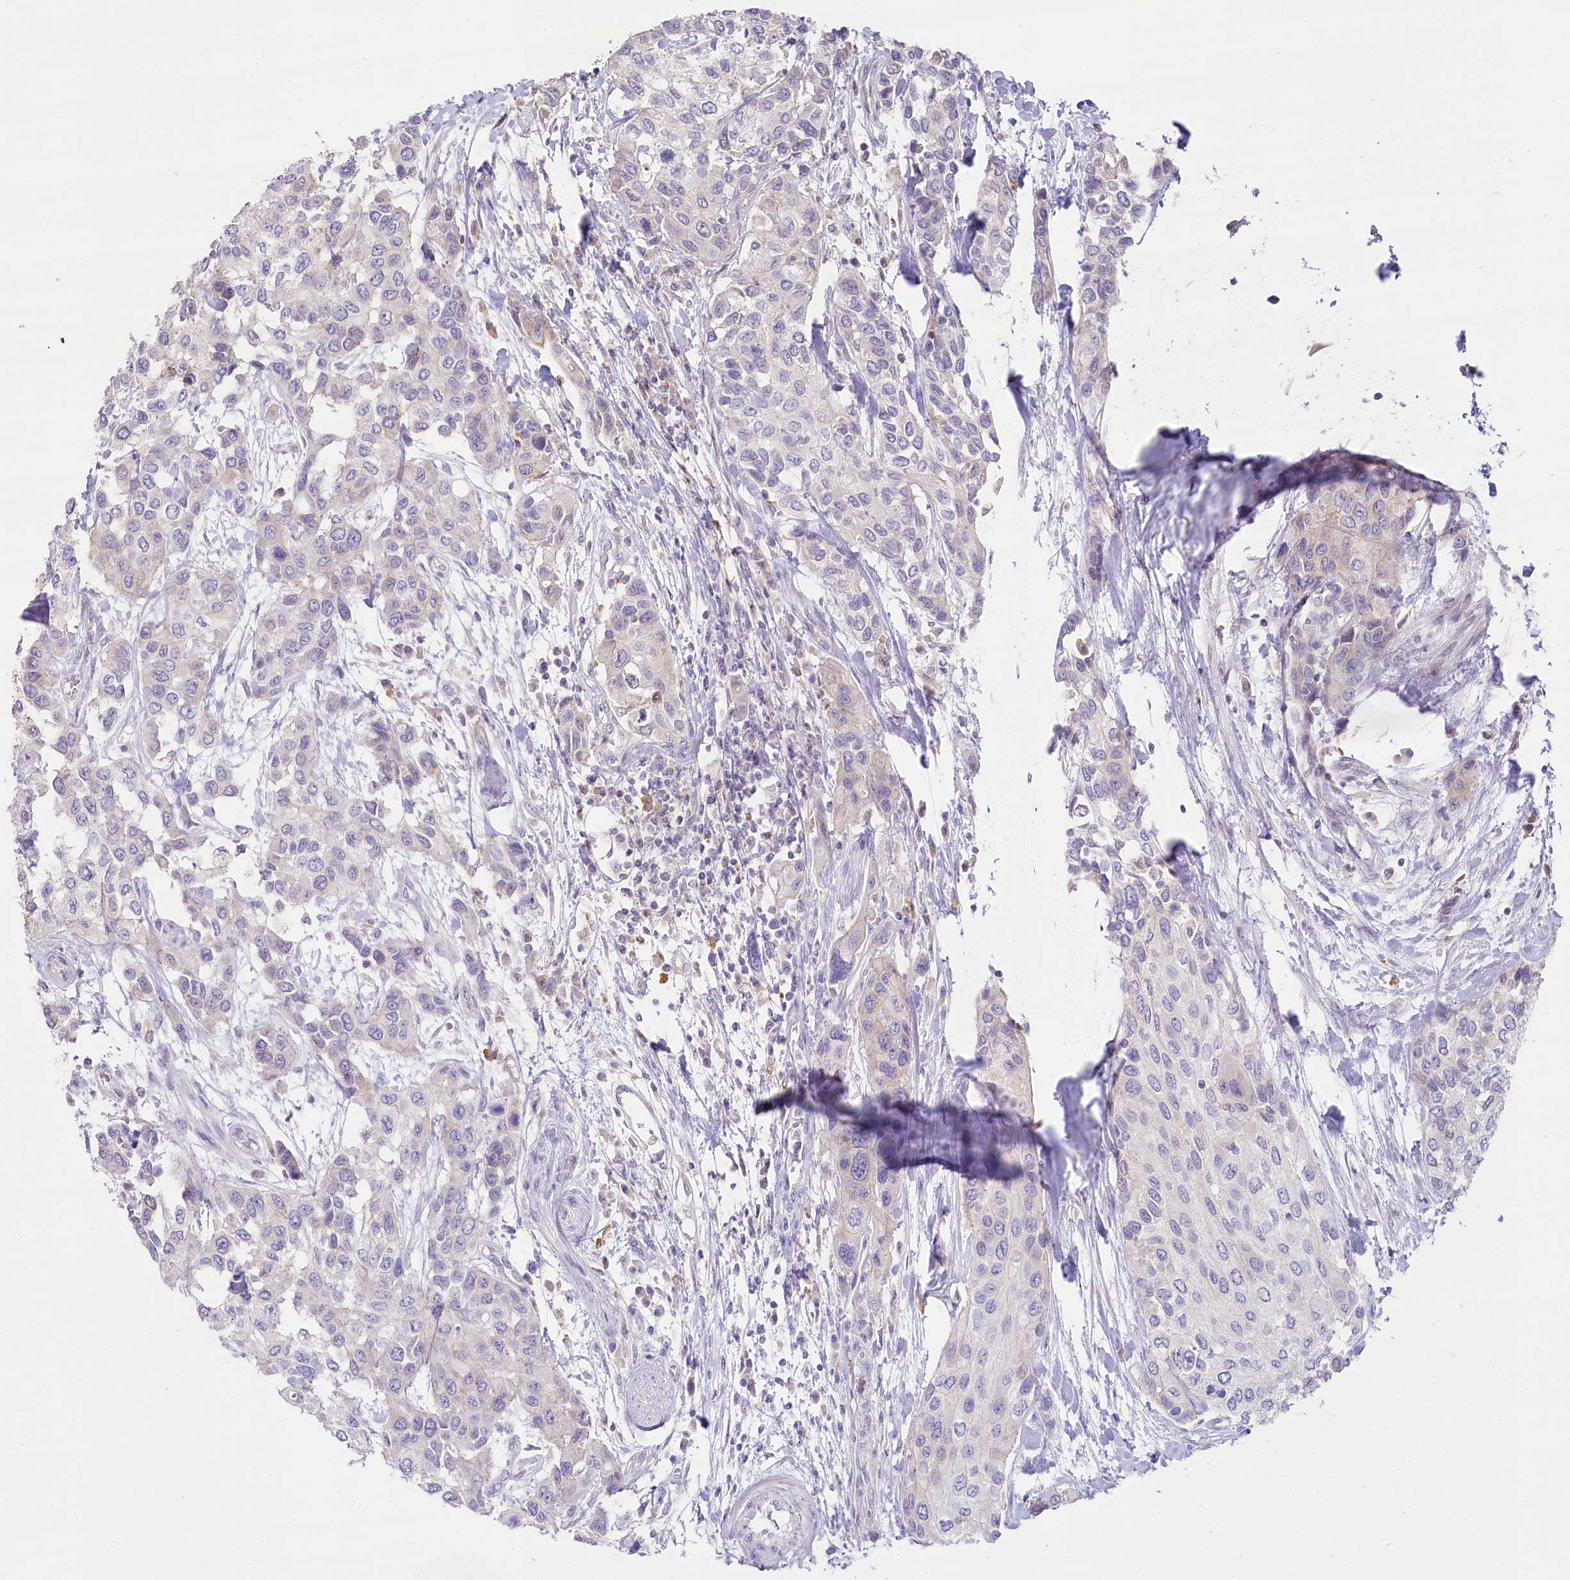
{"staining": {"intensity": "negative", "quantity": "none", "location": "none"}, "tissue": "urothelial cancer", "cell_type": "Tumor cells", "image_type": "cancer", "snomed": [{"axis": "morphology", "description": "Normal tissue, NOS"}, {"axis": "morphology", "description": "Urothelial carcinoma, High grade"}, {"axis": "topography", "description": "Vascular tissue"}, {"axis": "topography", "description": "Urinary bladder"}], "caption": "This photomicrograph is of high-grade urothelial carcinoma stained with immunohistochemistry (IHC) to label a protein in brown with the nuclei are counter-stained blue. There is no expression in tumor cells.", "gene": "SLC6A11", "patient": {"sex": "female", "age": 56}}